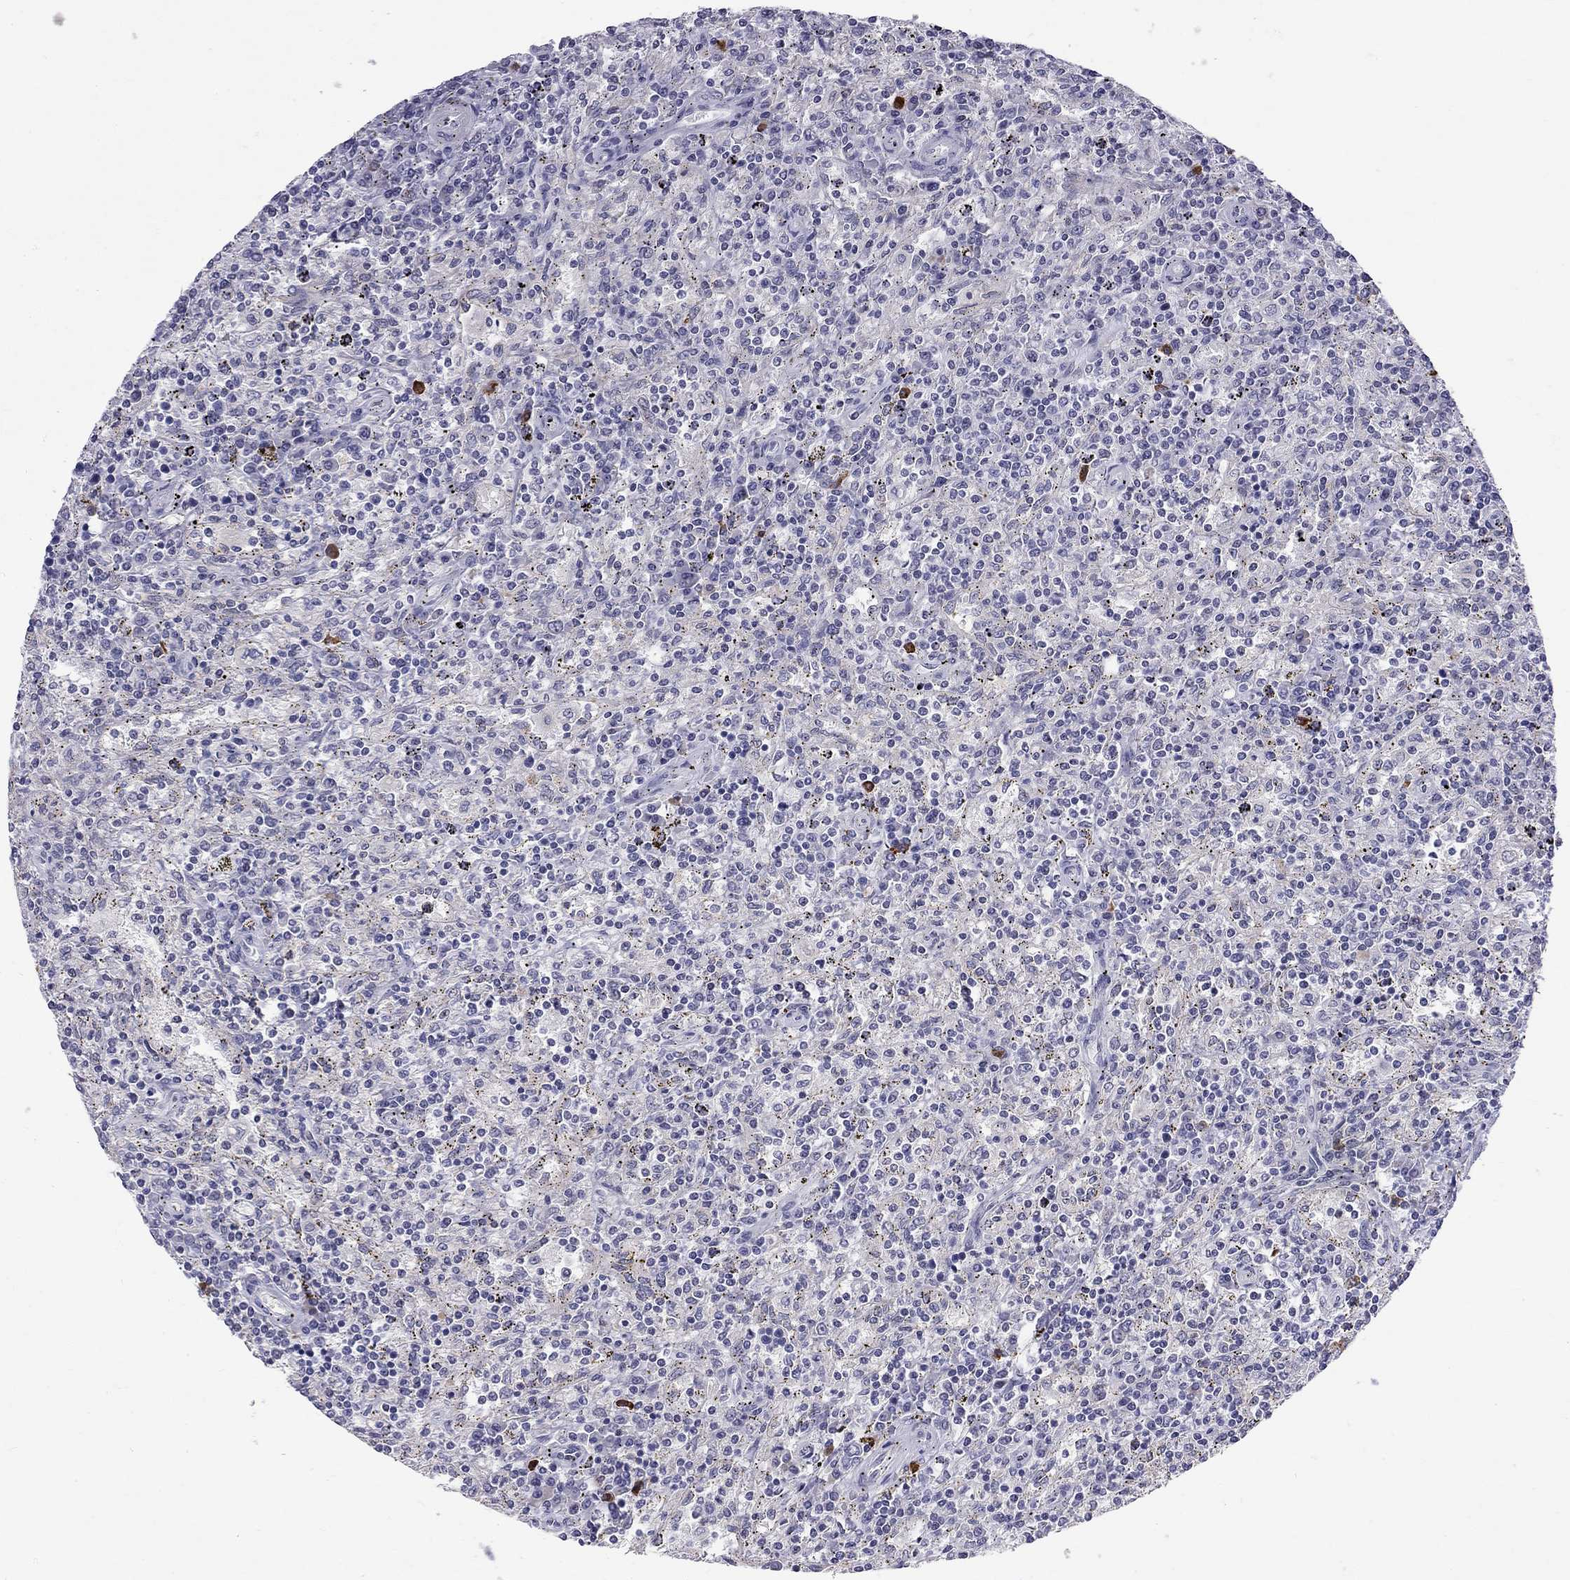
{"staining": {"intensity": "negative", "quantity": "none", "location": "none"}, "tissue": "lymphoma", "cell_type": "Tumor cells", "image_type": "cancer", "snomed": [{"axis": "morphology", "description": "Malignant lymphoma, non-Hodgkin's type, Low grade"}, {"axis": "topography", "description": "Spleen"}], "caption": "Tumor cells show no significant protein expression in lymphoma.", "gene": "RTL9", "patient": {"sex": "male", "age": 62}}